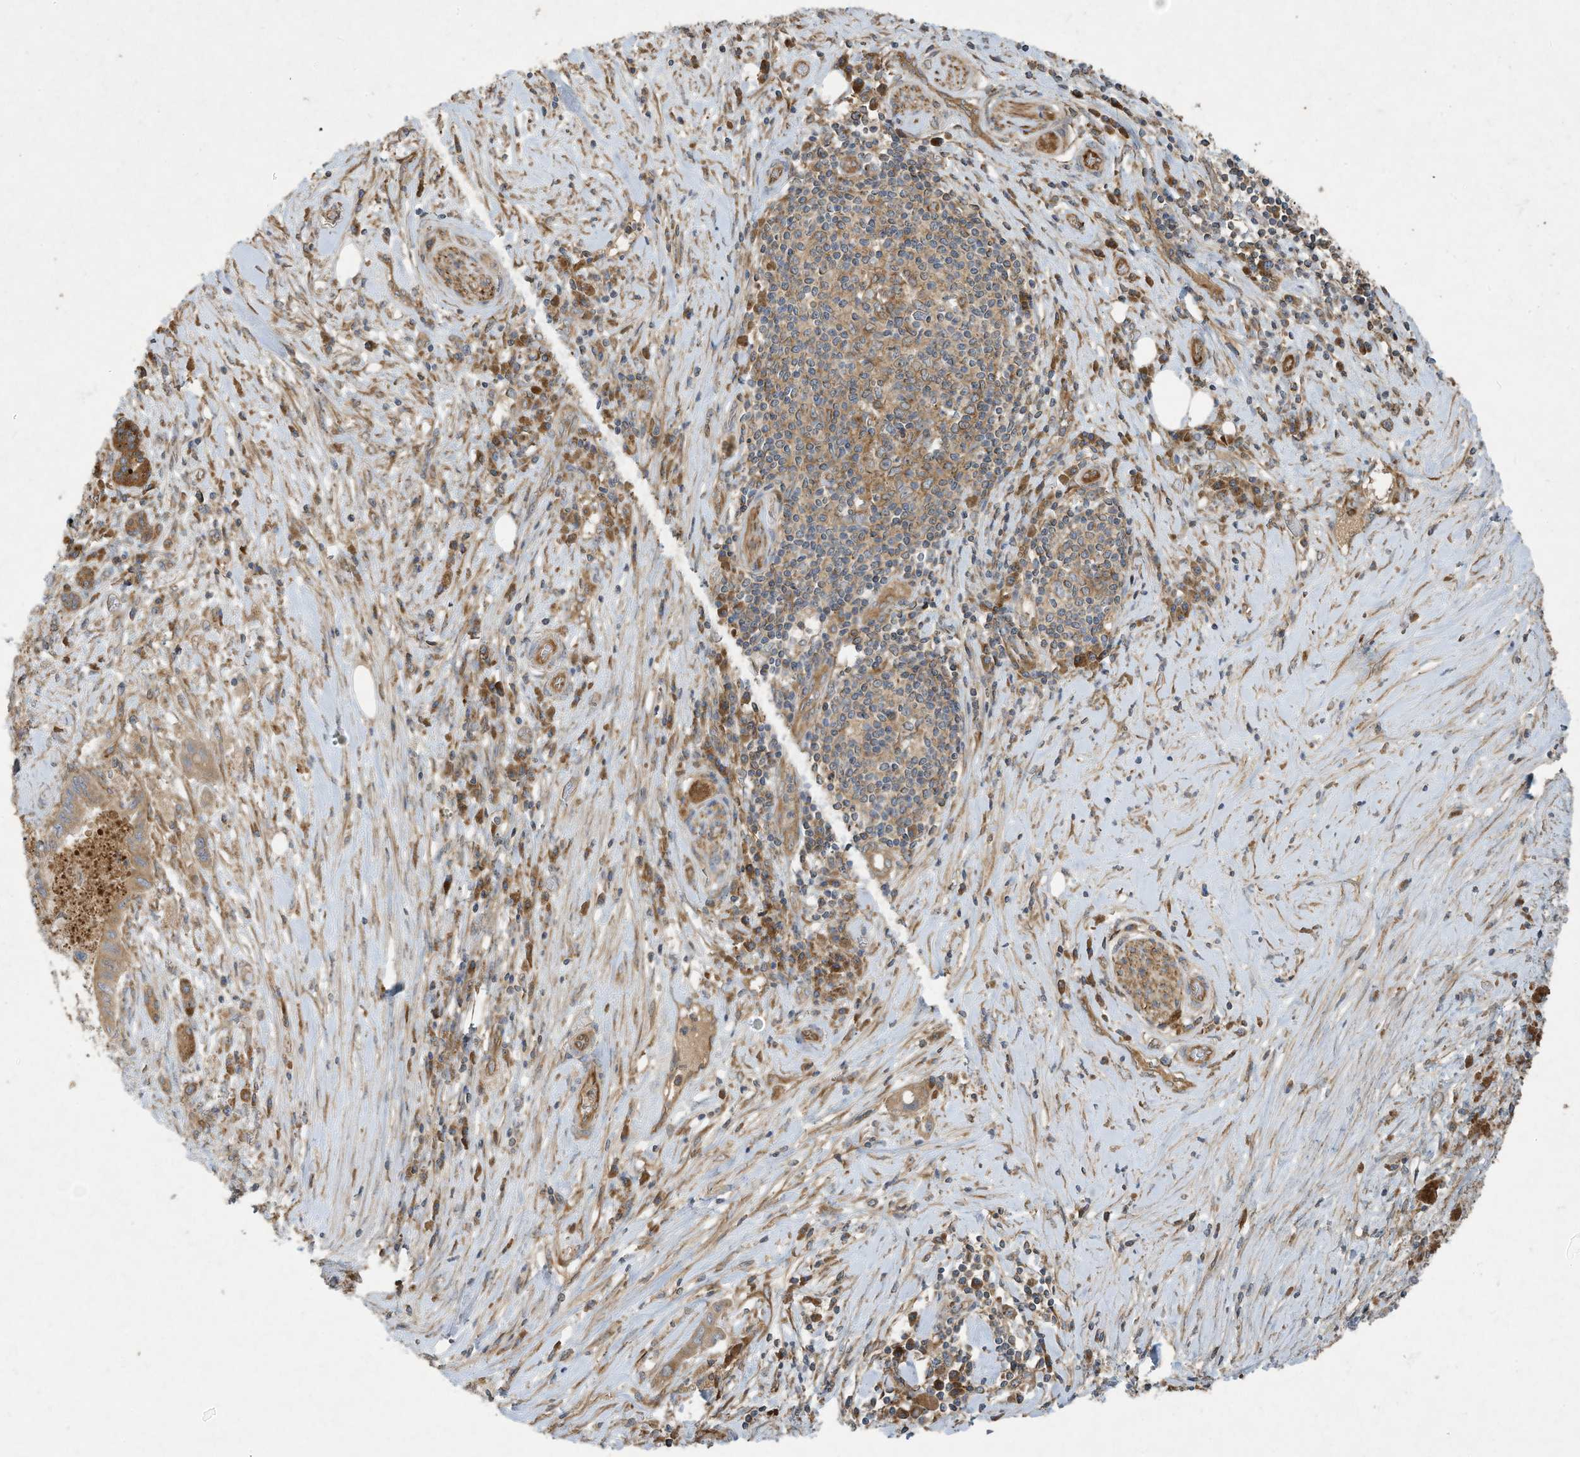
{"staining": {"intensity": "moderate", "quantity": ">75%", "location": "cytoplasmic/membranous"}, "tissue": "pancreatic cancer", "cell_type": "Tumor cells", "image_type": "cancer", "snomed": [{"axis": "morphology", "description": "Adenocarcinoma, NOS"}, {"axis": "topography", "description": "Pancreas"}], "caption": "An image of pancreatic cancer stained for a protein shows moderate cytoplasmic/membranous brown staining in tumor cells.", "gene": "SYNJ2", "patient": {"sex": "female", "age": 73}}